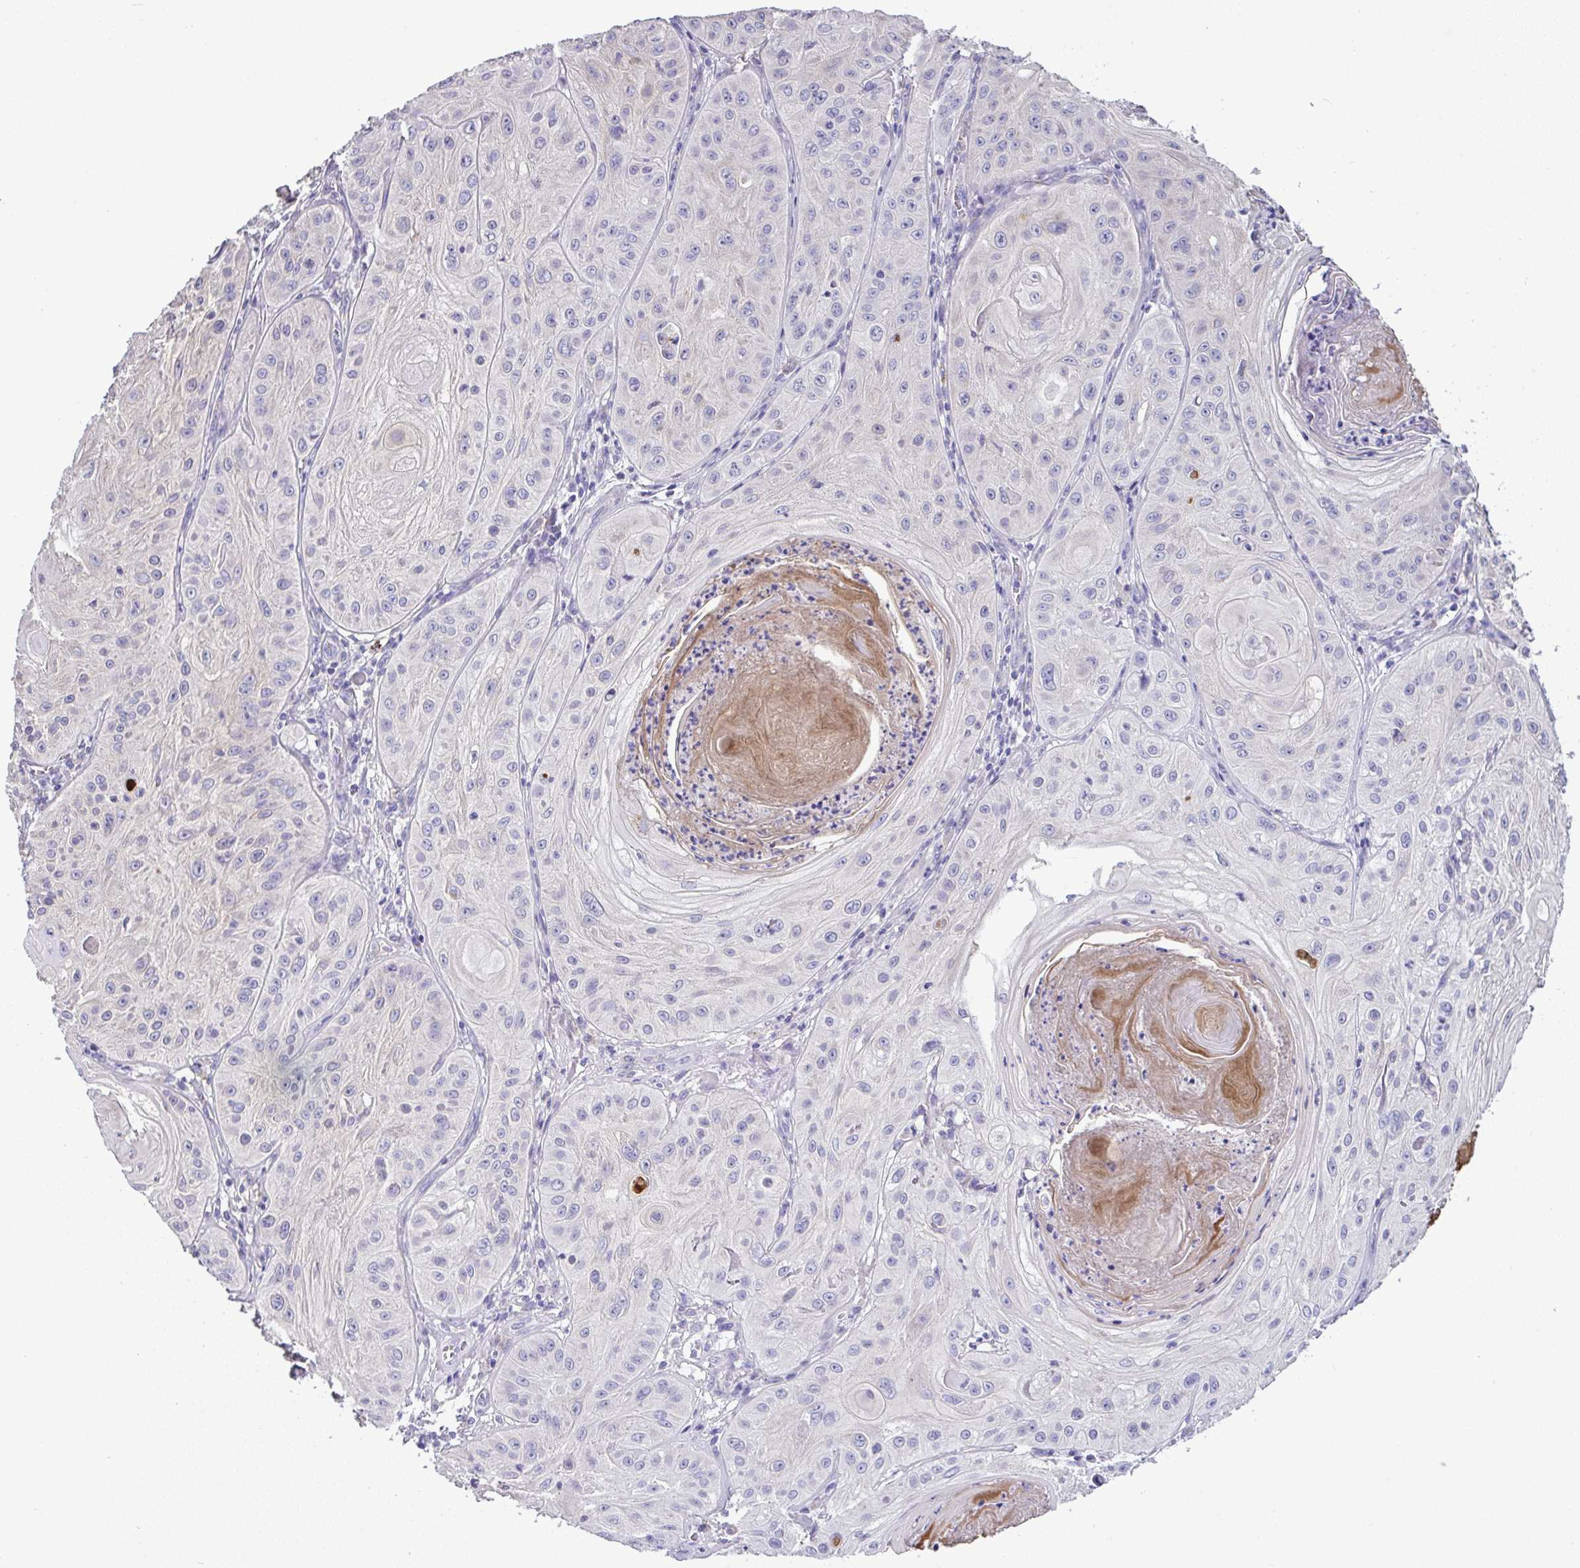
{"staining": {"intensity": "negative", "quantity": "none", "location": "none"}, "tissue": "skin cancer", "cell_type": "Tumor cells", "image_type": "cancer", "snomed": [{"axis": "morphology", "description": "Squamous cell carcinoma, NOS"}, {"axis": "topography", "description": "Skin"}], "caption": "Tumor cells are negative for protein expression in human skin cancer.", "gene": "ST8SIA2", "patient": {"sex": "male", "age": 85}}